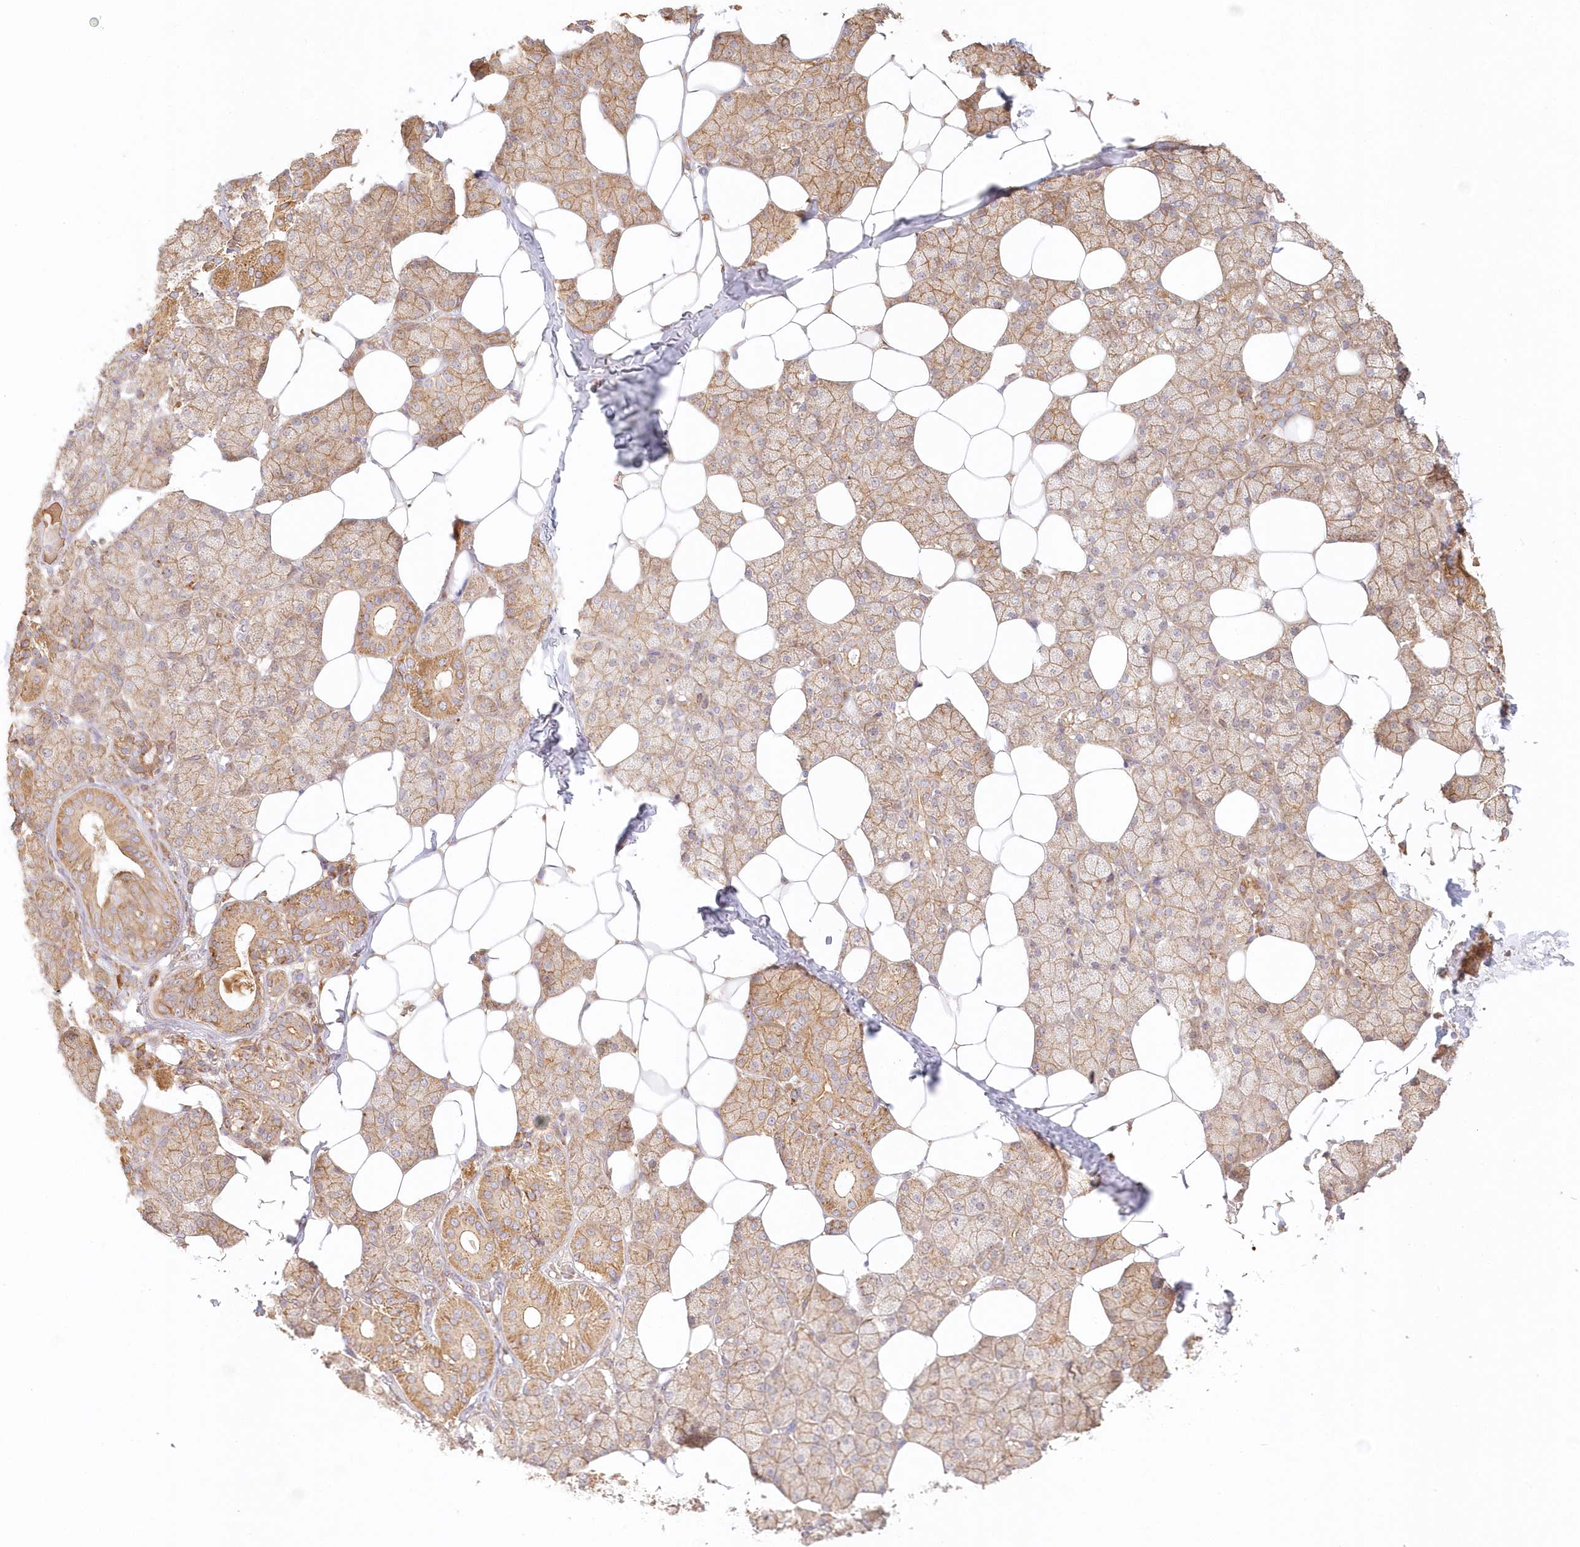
{"staining": {"intensity": "moderate", "quantity": ">75%", "location": "cytoplasmic/membranous"}, "tissue": "salivary gland", "cell_type": "Glandular cells", "image_type": "normal", "snomed": [{"axis": "morphology", "description": "Normal tissue, NOS"}, {"axis": "topography", "description": "Salivary gland"}], "caption": "This image reveals IHC staining of normal human salivary gland, with medium moderate cytoplasmic/membranous positivity in about >75% of glandular cells.", "gene": "KIAA0232", "patient": {"sex": "female", "age": 33}}